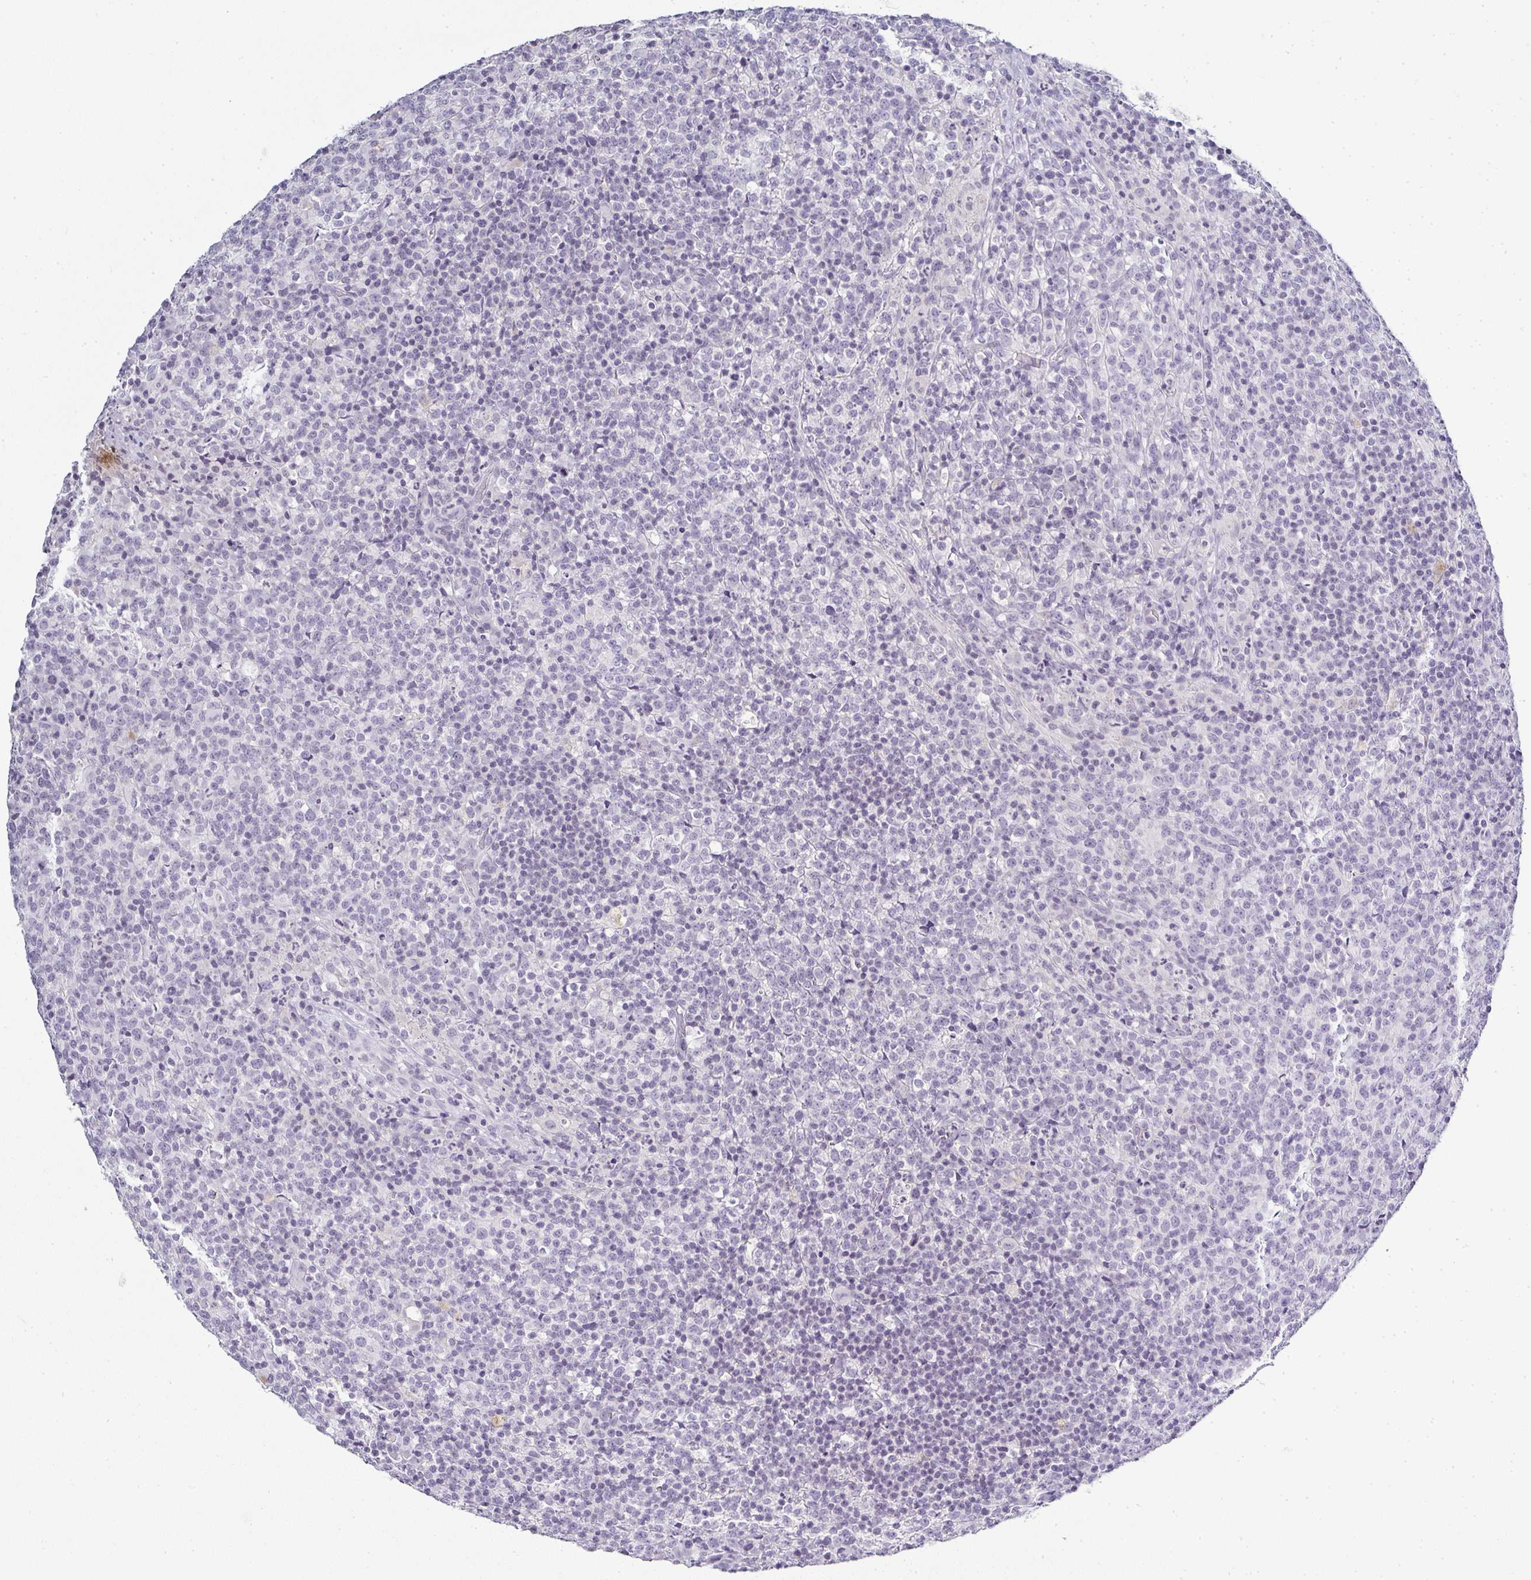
{"staining": {"intensity": "negative", "quantity": "none", "location": "none"}, "tissue": "lymphoma", "cell_type": "Tumor cells", "image_type": "cancer", "snomed": [{"axis": "morphology", "description": "Malignant lymphoma, non-Hodgkin's type, High grade"}, {"axis": "topography", "description": "Lymph node"}], "caption": "Immunohistochemistry image of neoplastic tissue: lymphoma stained with DAB reveals no significant protein positivity in tumor cells.", "gene": "SERPINB3", "patient": {"sex": "male", "age": 54}}